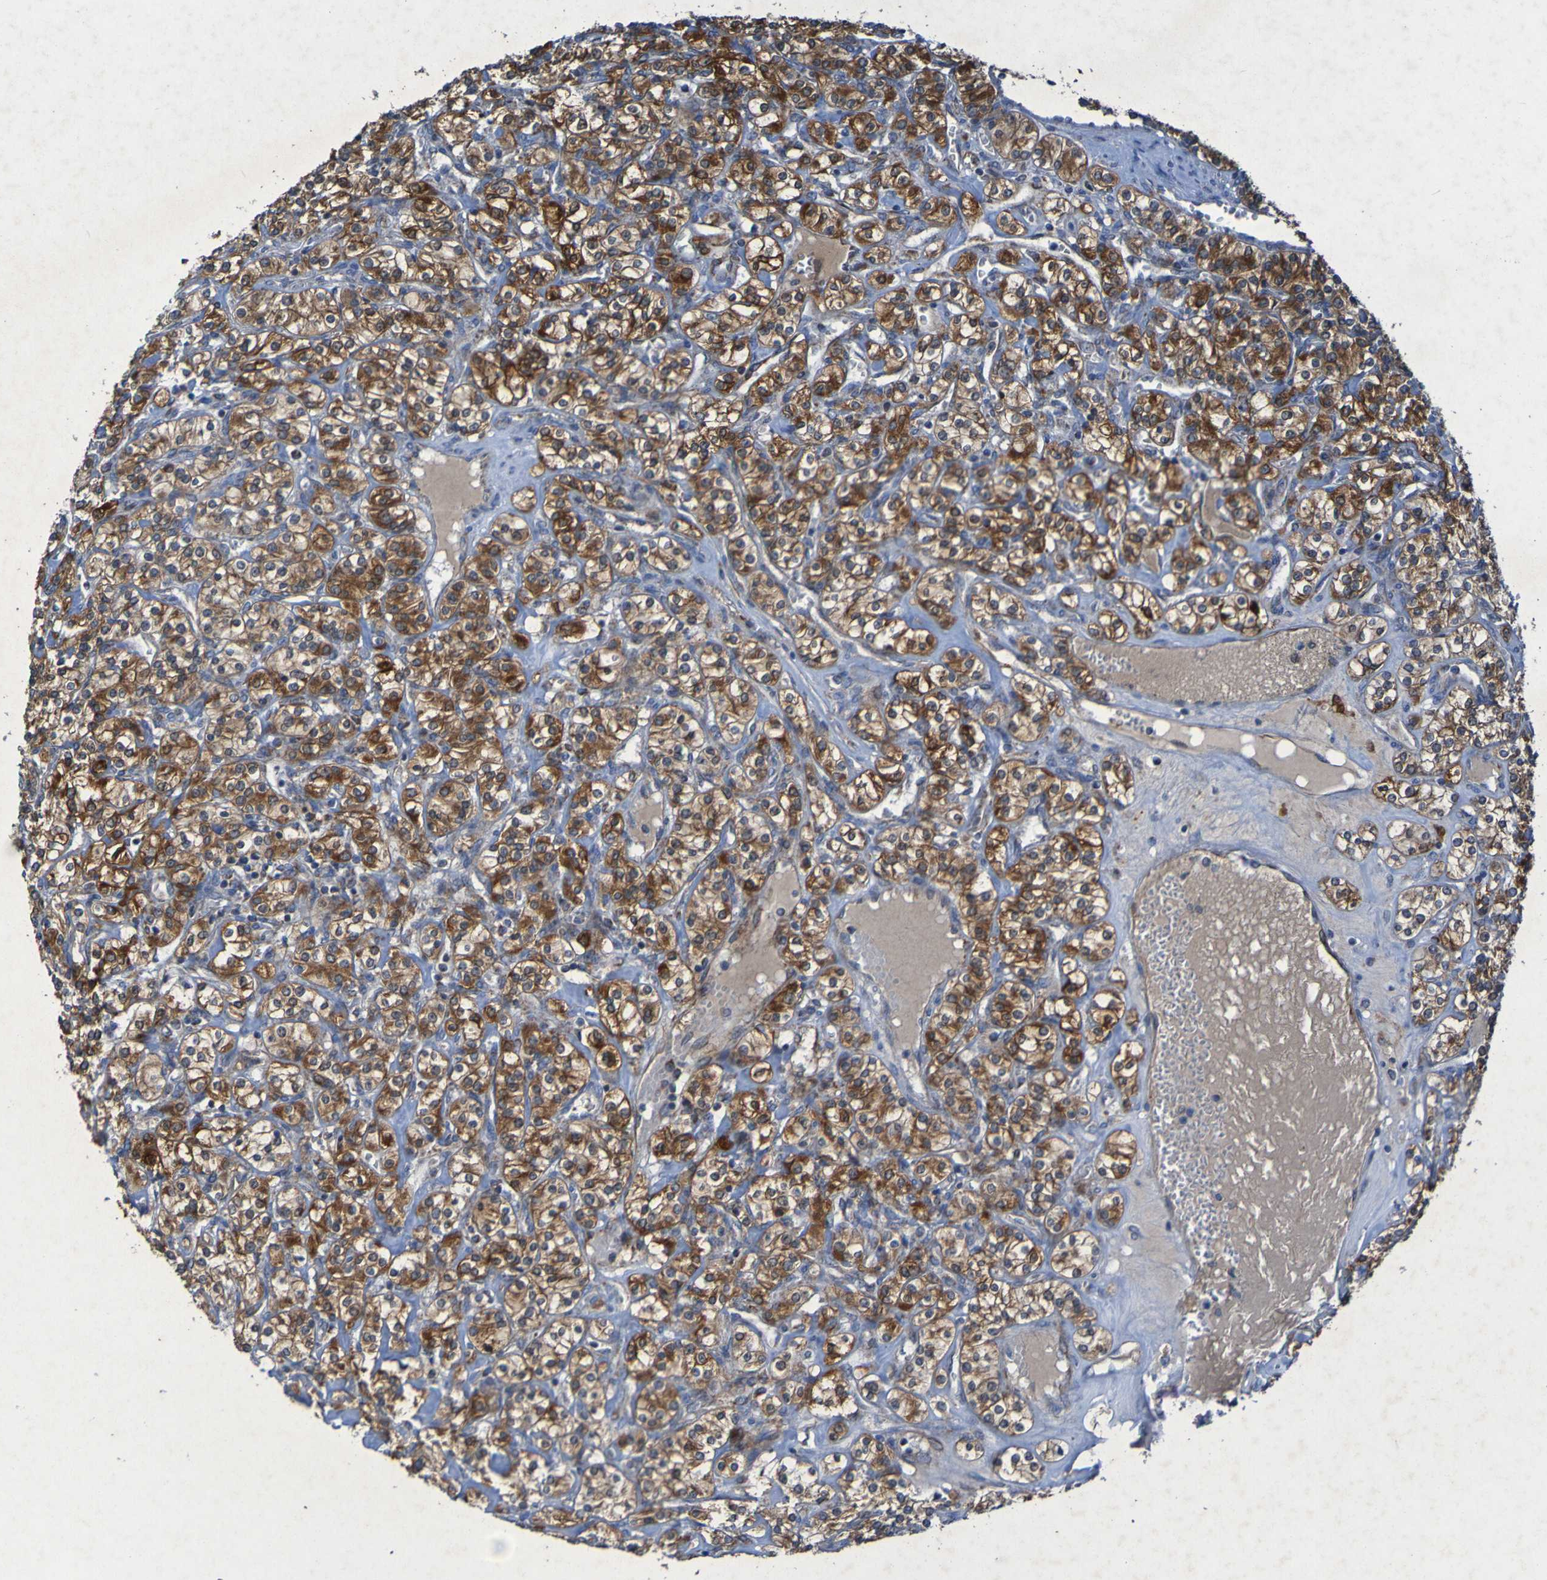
{"staining": {"intensity": "strong", "quantity": ">75%", "location": "cytoplasmic/membranous"}, "tissue": "renal cancer", "cell_type": "Tumor cells", "image_type": "cancer", "snomed": [{"axis": "morphology", "description": "Adenocarcinoma, NOS"}, {"axis": "topography", "description": "Kidney"}], "caption": "Human renal adenocarcinoma stained with a brown dye exhibits strong cytoplasmic/membranous positive expression in approximately >75% of tumor cells.", "gene": "CCDC51", "patient": {"sex": "male", "age": 77}}